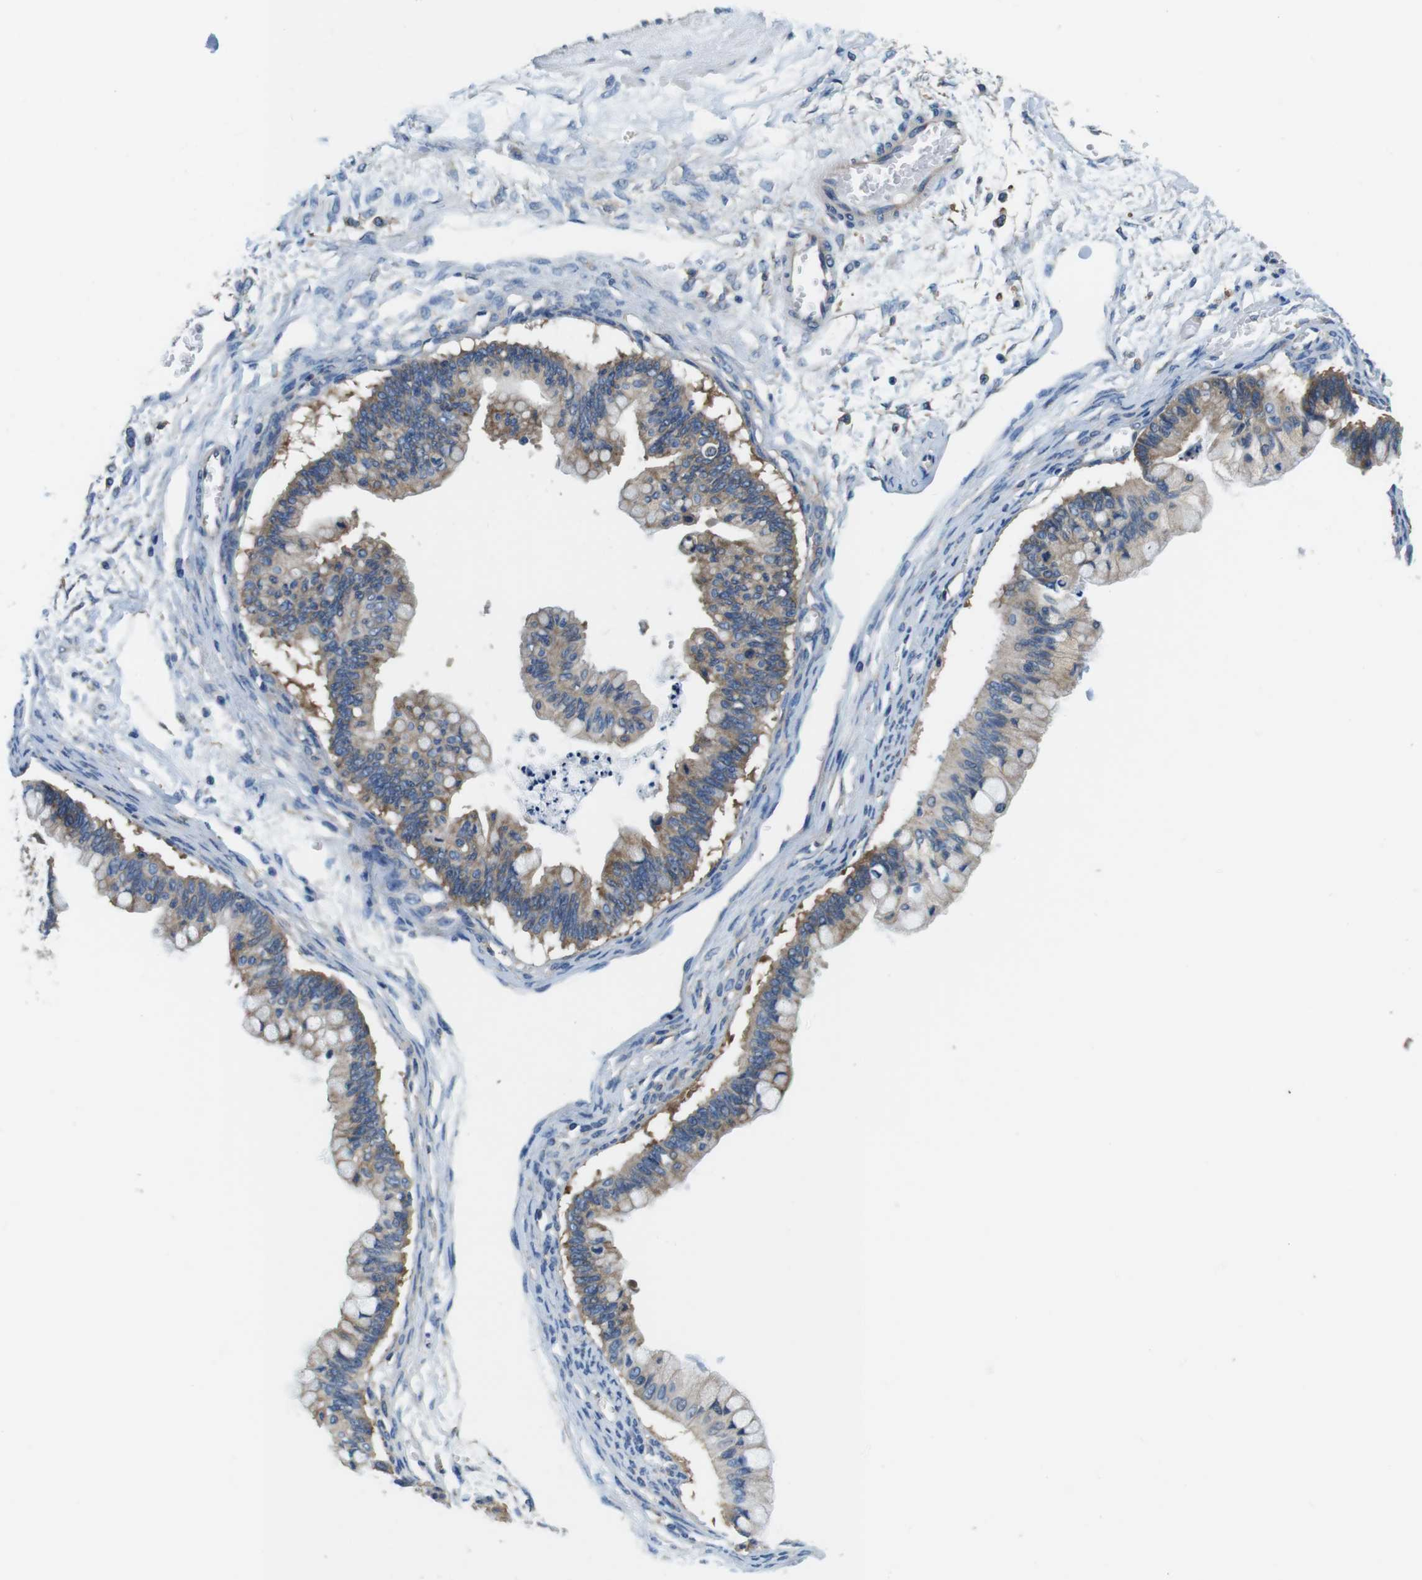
{"staining": {"intensity": "moderate", "quantity": ">75%", "location": "cytoplasmic/membranous"}, "tissue": "ovarian cancer", "cell_type": "Tumor cells", "image_type": "cancer", "snomed": [{"axis": "morphology", "description": "Cystadenocarcinoma, mucinous, NOS"}, {"axis": "topography", "description": "Ovary"}], "caption": "This photomicrograph exhibits IHC staining of ovarian cancer, with medium moderate cytoplasmic/membranous expression in about >75% of tumor cells.", "gene": "DENND4C", "patient": {"sex": "female", "age": 57}}